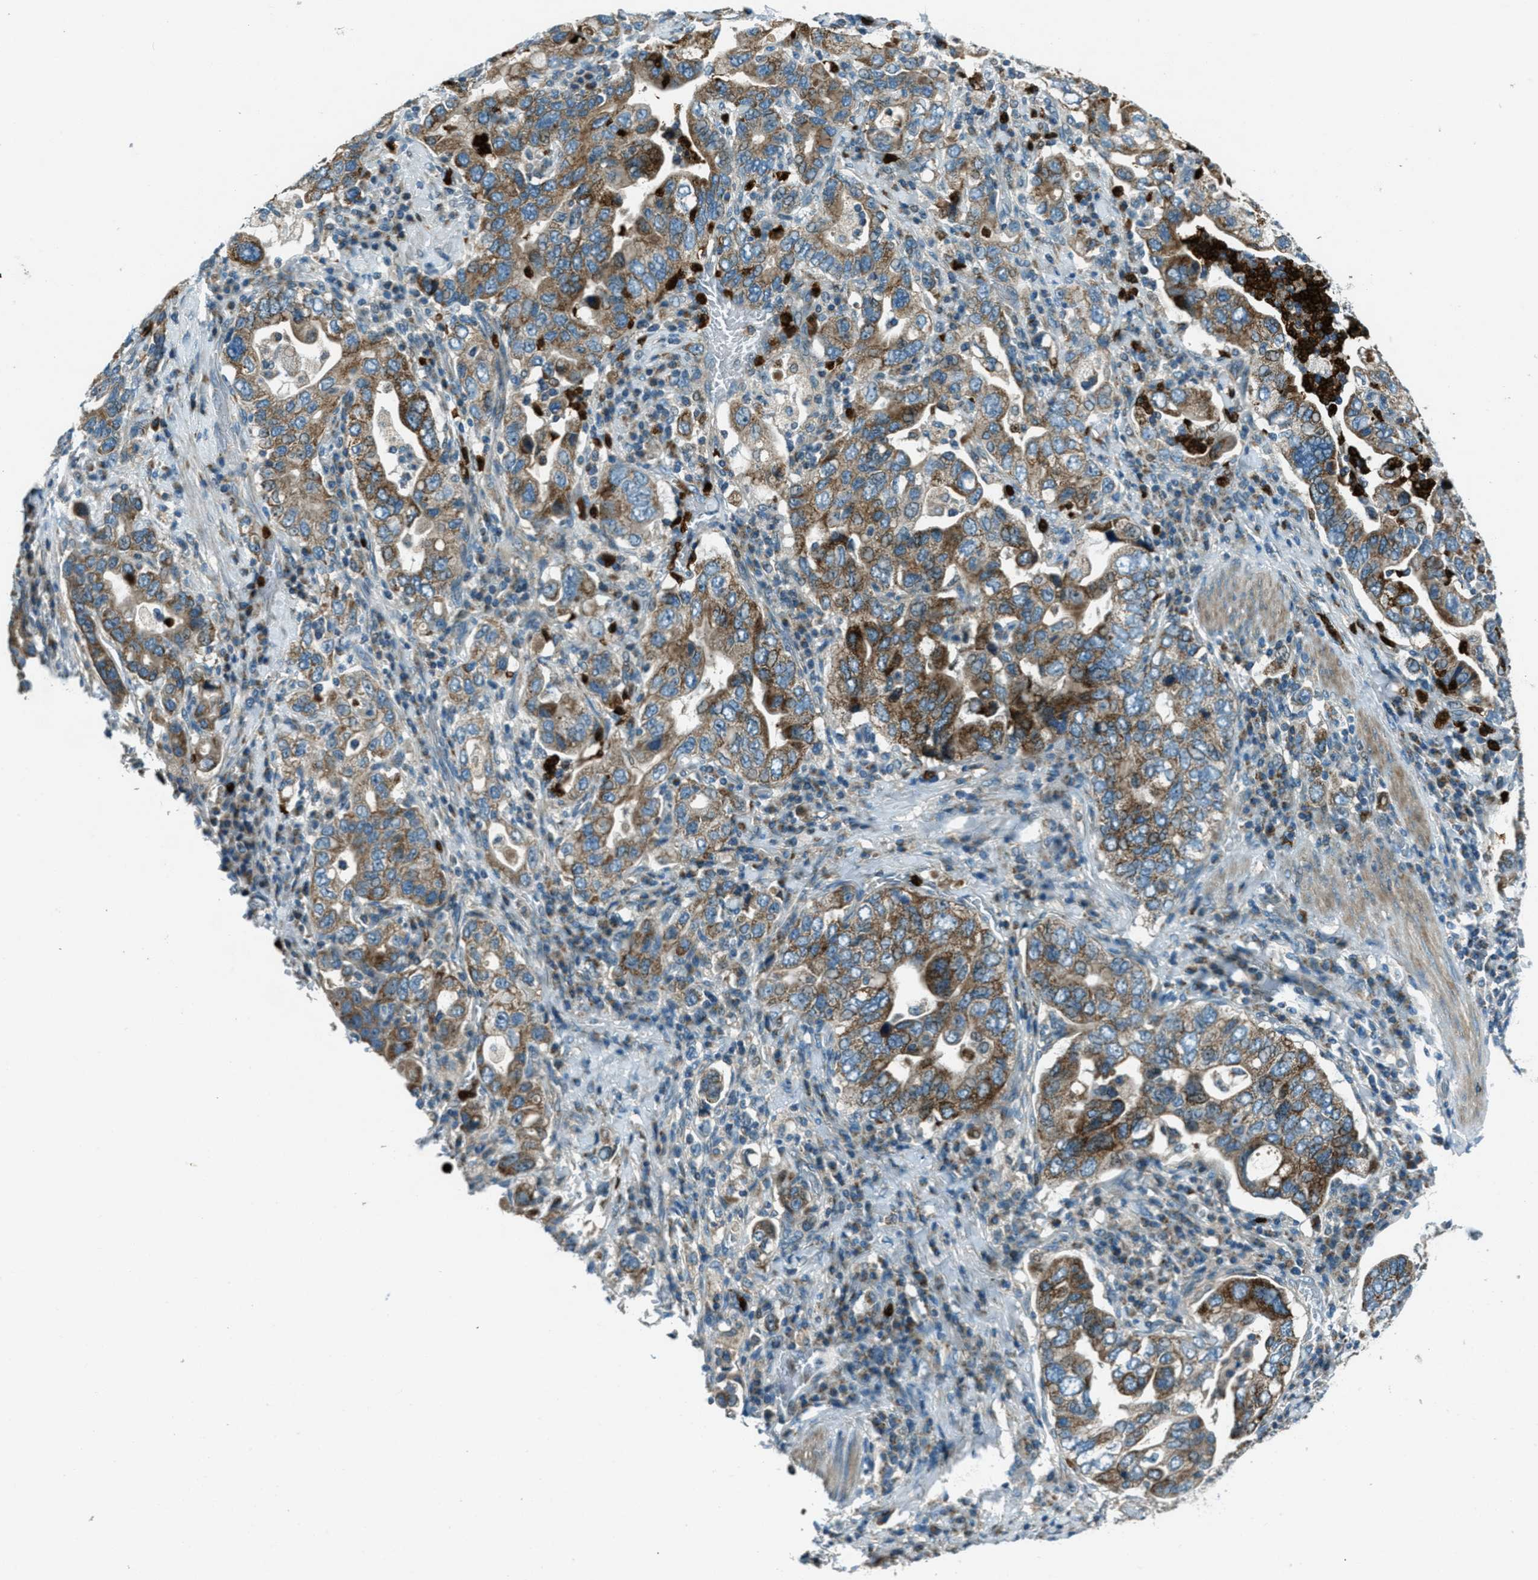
{"staining": {"intensity": "moderate", "quantity": ">75%", "location": "cytoplasmic/membranous"}, "tissue": "stomach cancer", "cell_type": "Tumor cells", "image_type": "cancer", "snomed": [{"axis": "morphology", "description": "Adenocarcinoma, NOS"}, {"axis": "topography", "description": "Stomach, upper"}], "caption": "Protein analysis of stomach cancer tissue displays moderate cytoplasmic/membranous expression in about >75% of tumor cells. Using DAB (brown) and hematoxylin (blue) stains, captured at high magnification using brightfield microscopy.", "gene": "FAR1", "patient": {"sex": "male", "age": 62}}